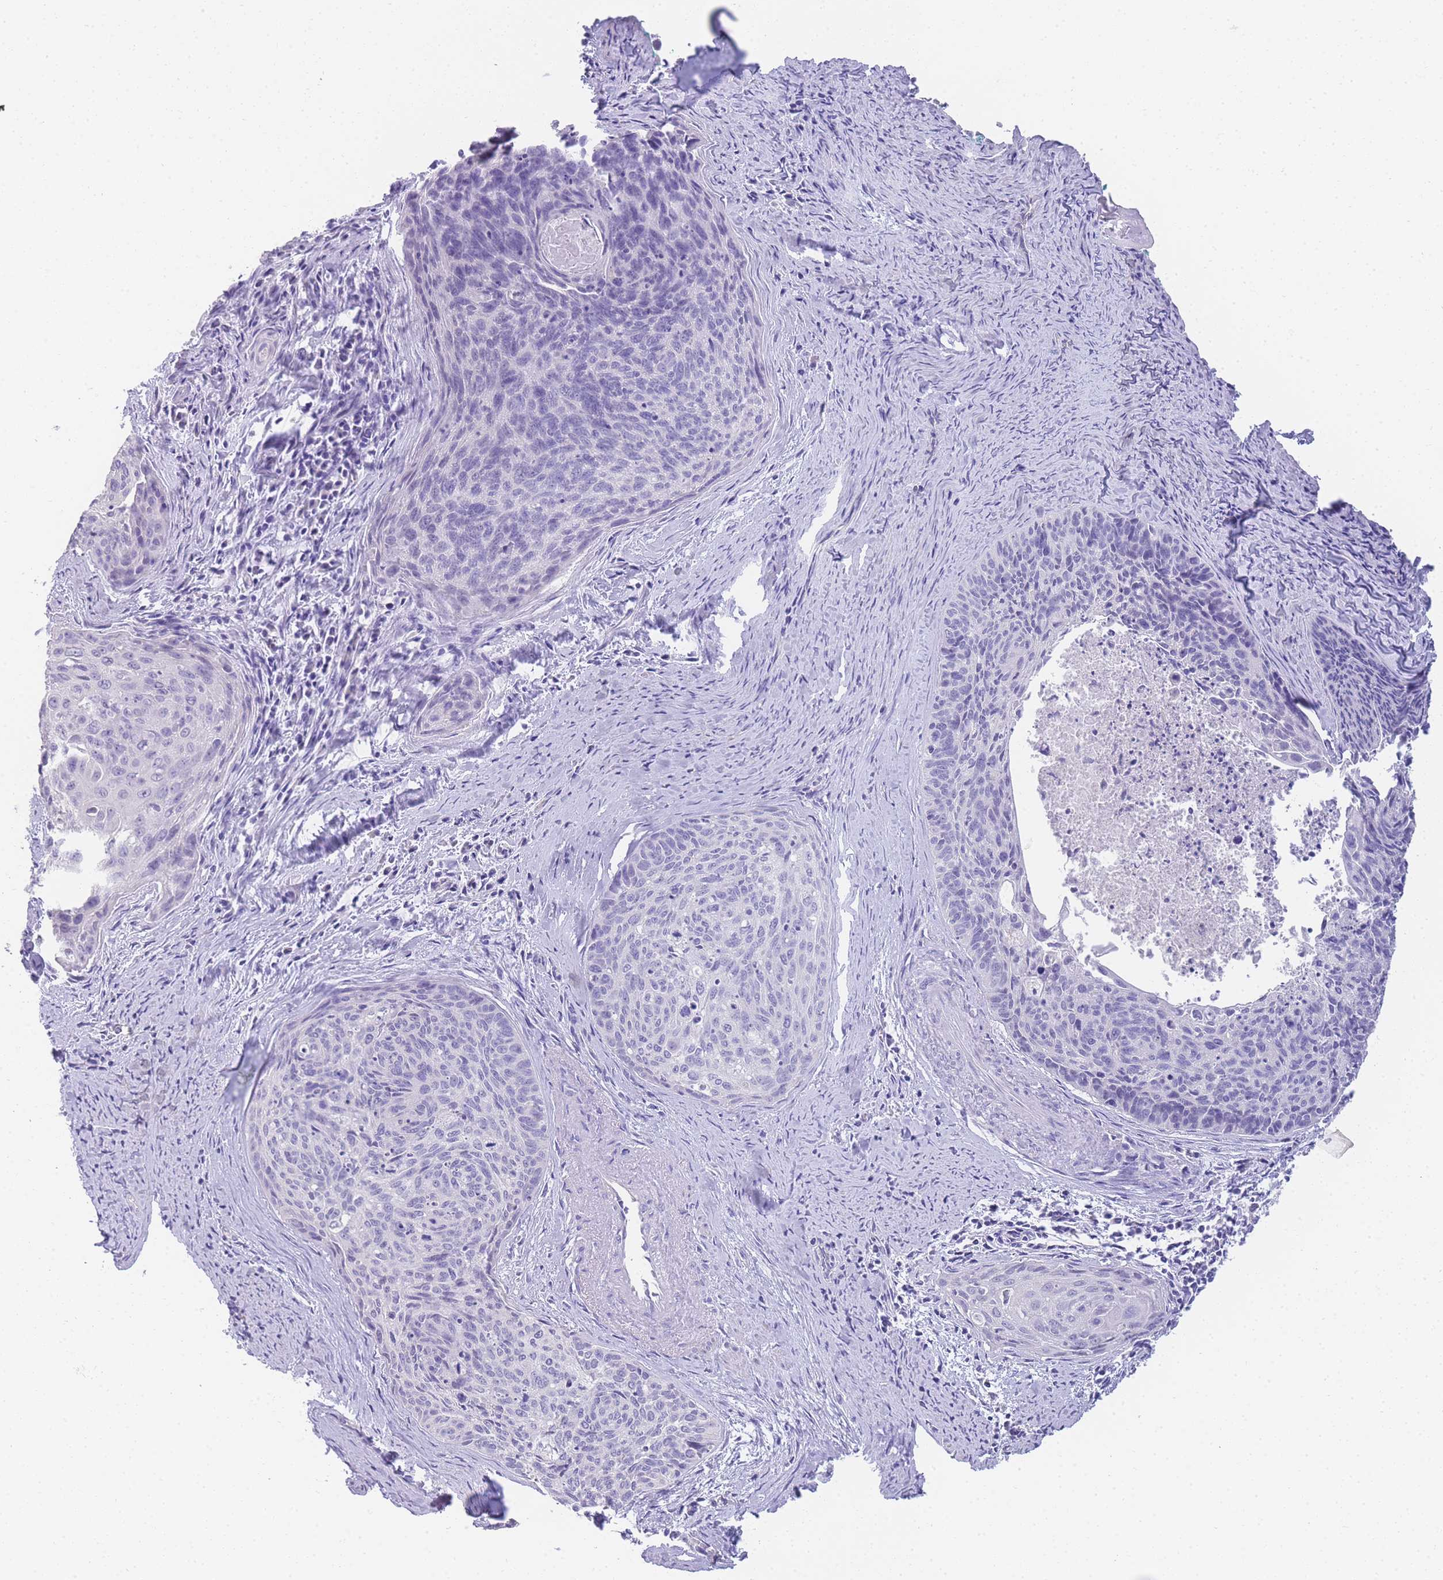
{"staining": {"intensity": "negative", "quantity": "none", "location": "none"}, "tissue": "cervical cancer", "cell_type": "Tumor cells", "image_type": "cancer", "snomed": [{"axis": "morphology", "description": "Squamous cell carcinoma, NOS"}, {"axis": "topography", "description": "Cervix"}], "caption": "The micrograph demonstrates no significant positivity in tumor cells of cervical cancer.", "gene": "DPP4", "patient": {"sex": "female", "age": 55}}